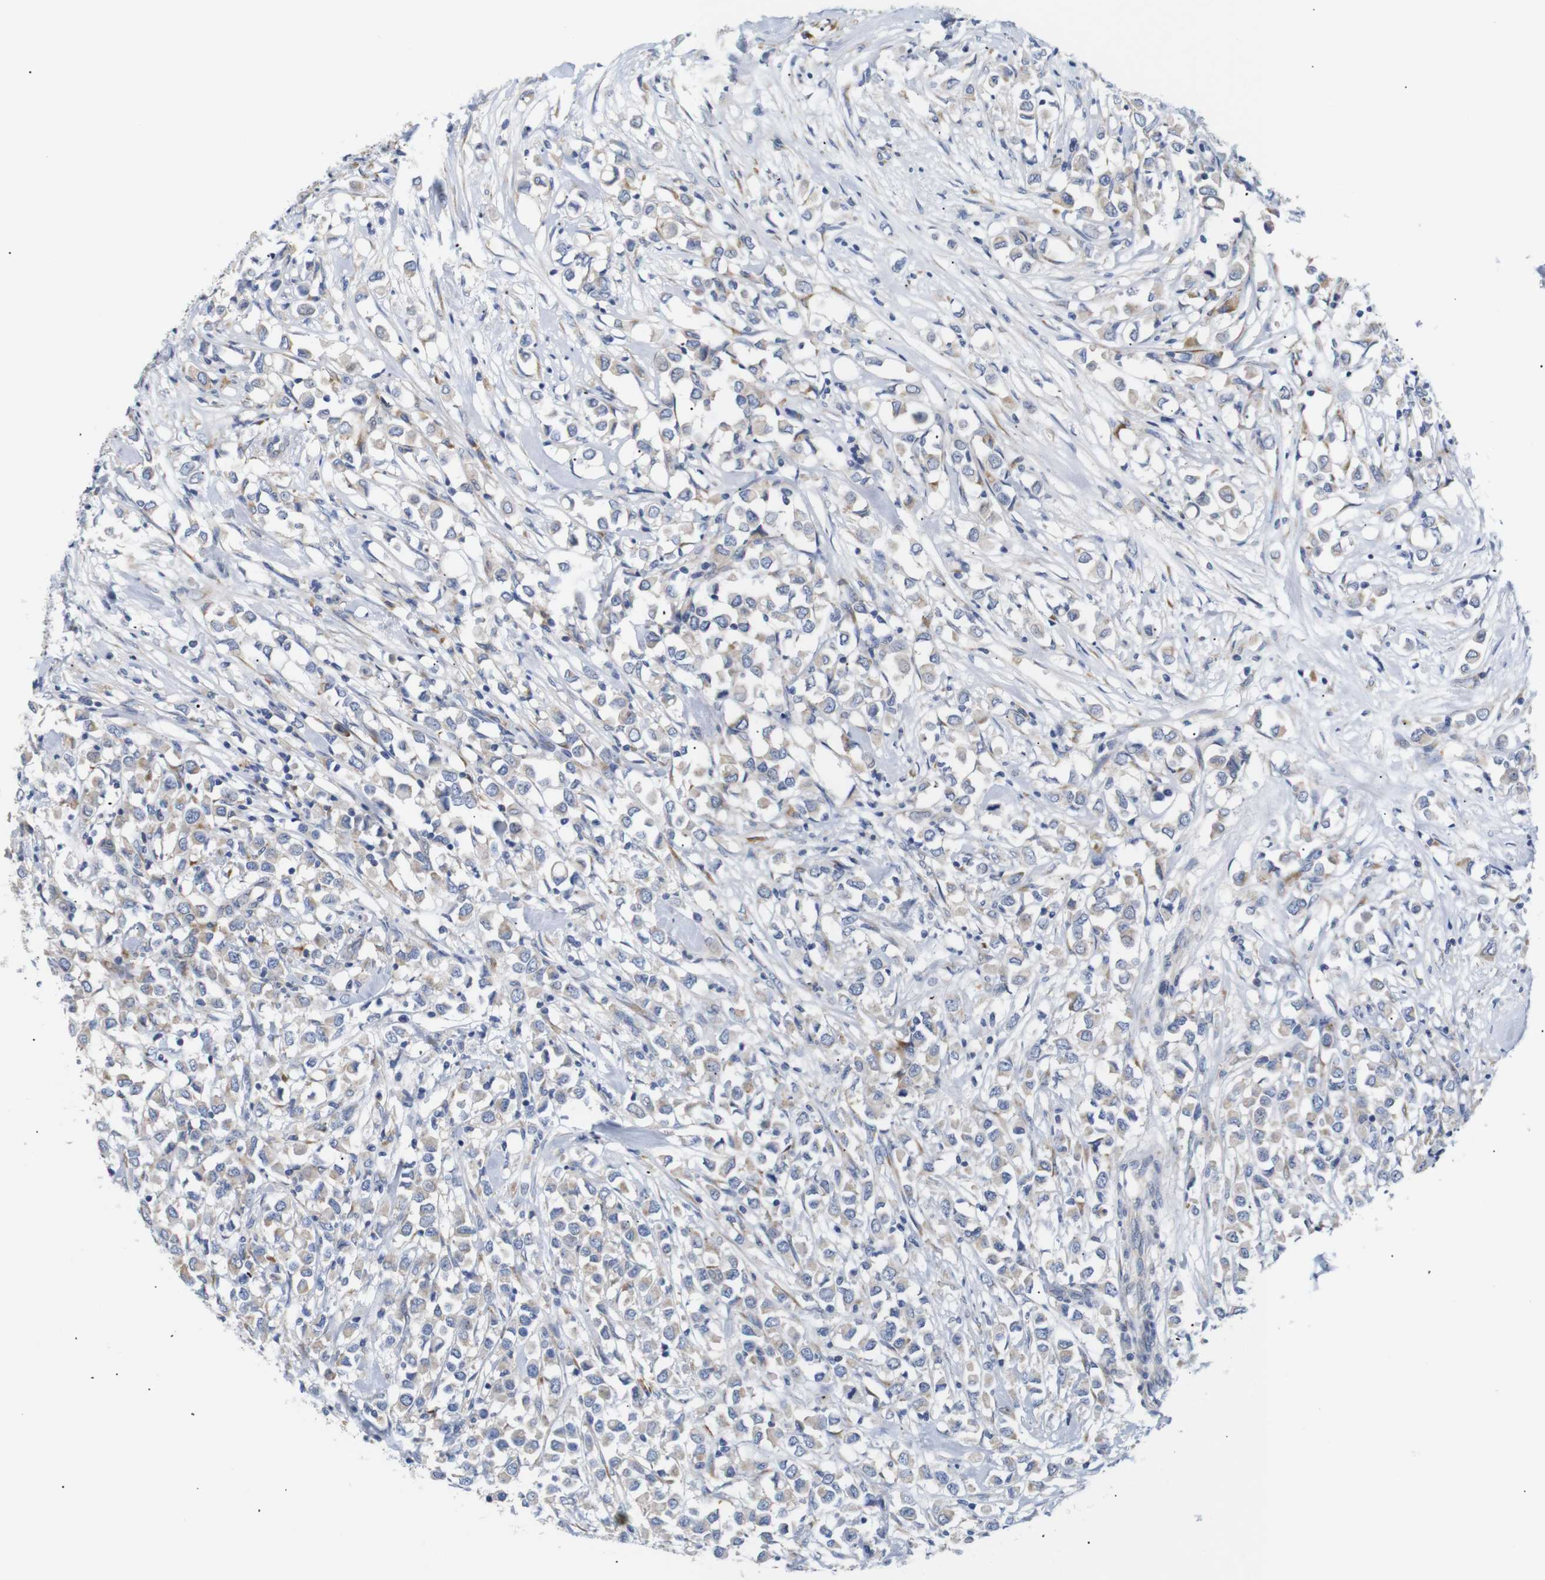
{"staining": {"intensity": "weak", "quantity": "25%-75%", "location": "cytoplasmic/membranous"}, "tissue": "breast cancer", "cell_type": "Tumor cells", "image_type": "cancer", "snomed": [{"axis": "morphology", "description": "Duct carcinoma"}, {"axis": "topography", "description": "Breast"}], "caption": "A high-resolution micrograph shows immunohistochemistry (IHC) staining of breast invasive ductal carcinoma, which shows weak cytoplasmic/membranous expression in approximately 25%-75% of tumor cells.", "gene": "TRIM5", "patient": {"sex": "female", "age": 61}}